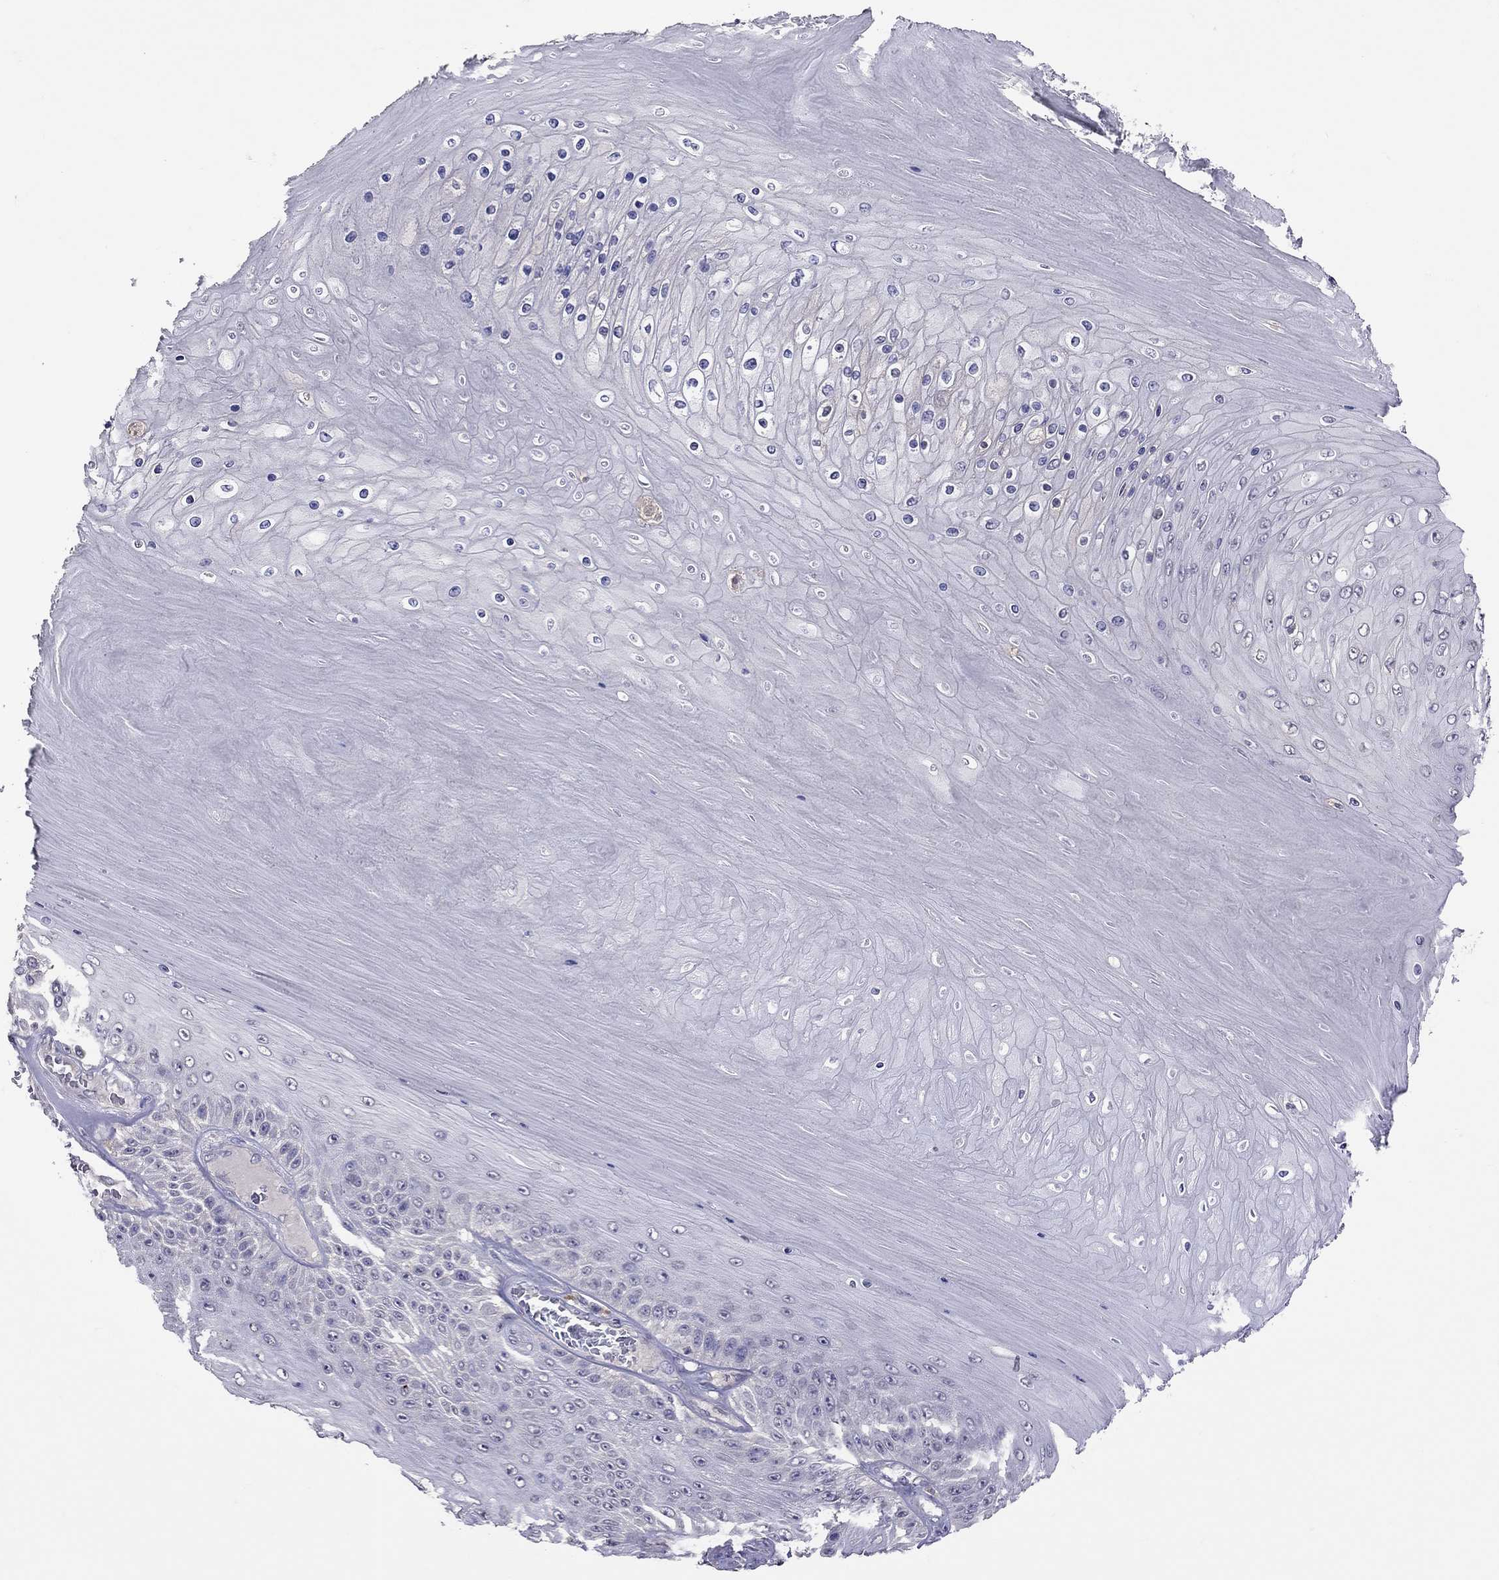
{"staining": {"intensity": "negative", "quantity": "none", "location": "none"}, "tissue": "skin cancer", "cell_type": "Tumor cells", "image_type": "cancer", "snomed": [{"axis": "morphology", "description": "Squamous cell carcinoma, NOS"}, {"axis": "topography", "description": "Skin"}], "caption": "Tumor cells are negative for protein expression in human skin cancer.", "gene": "RTP5", "patient": {"sex": "male", "age": 62}}